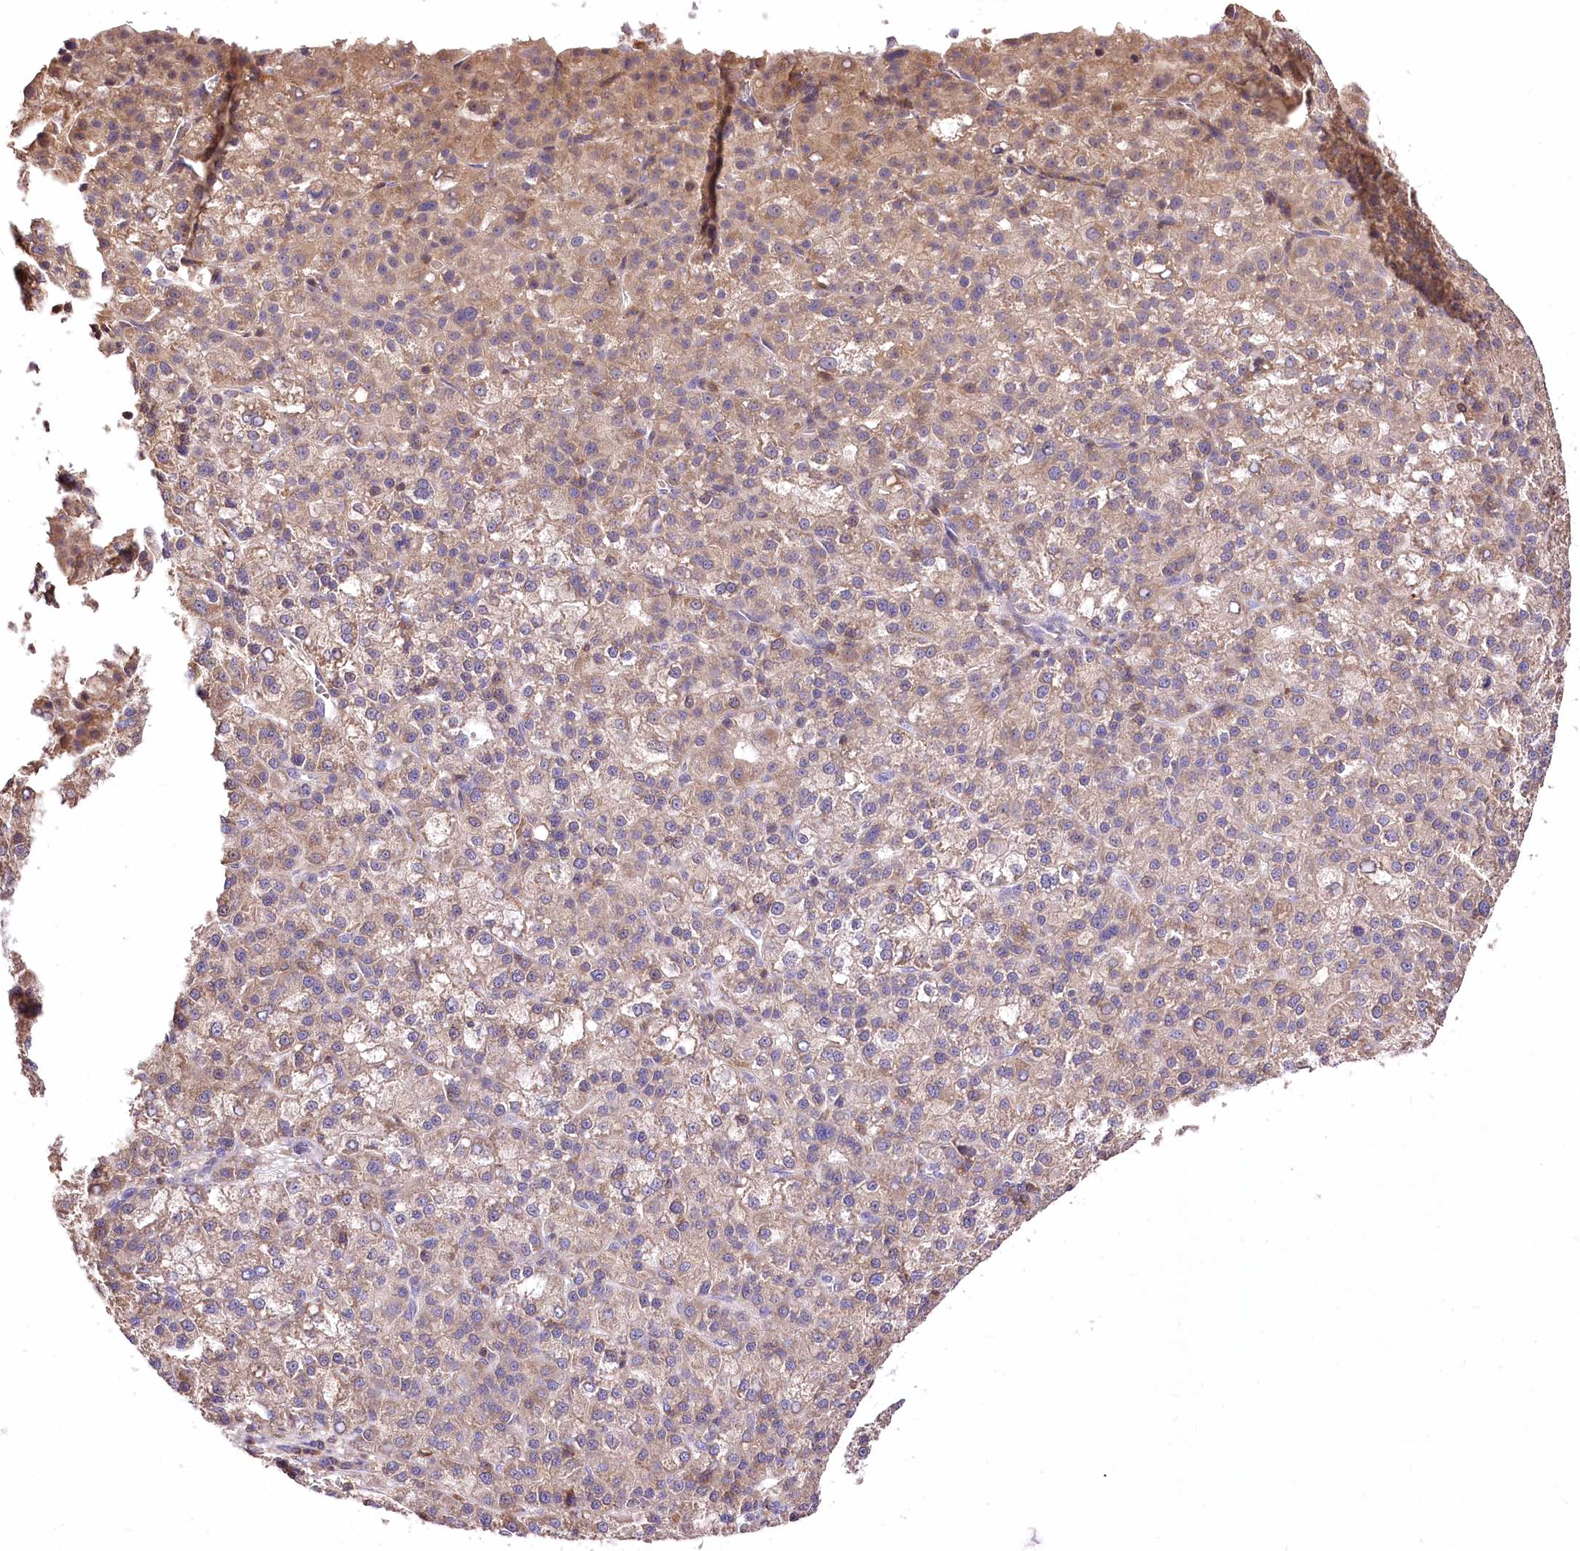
{"staining": {"intensity": "weak", "quantity": "25%-75%", "location": "cytoplasmic/membranous"}, "tissue": "liver cancer", "cell_type": "Tumor cells", "image_type": "cancer", "snomed": [{"axis": "morphology", "description": "Carcinoma, Hepatocellular, NOS"}, {"axis": "topography", "description": "Liver"}], "caption": "Weak cytoplasmic/membranous expression for a protein is appreciated in approximately 25%-75% of tumor cells of hepatocellular carcinoma (liver) using immunohistochemistry.", "gene": "SERGEF", "patient": {"sex": "female", "age": 58}}